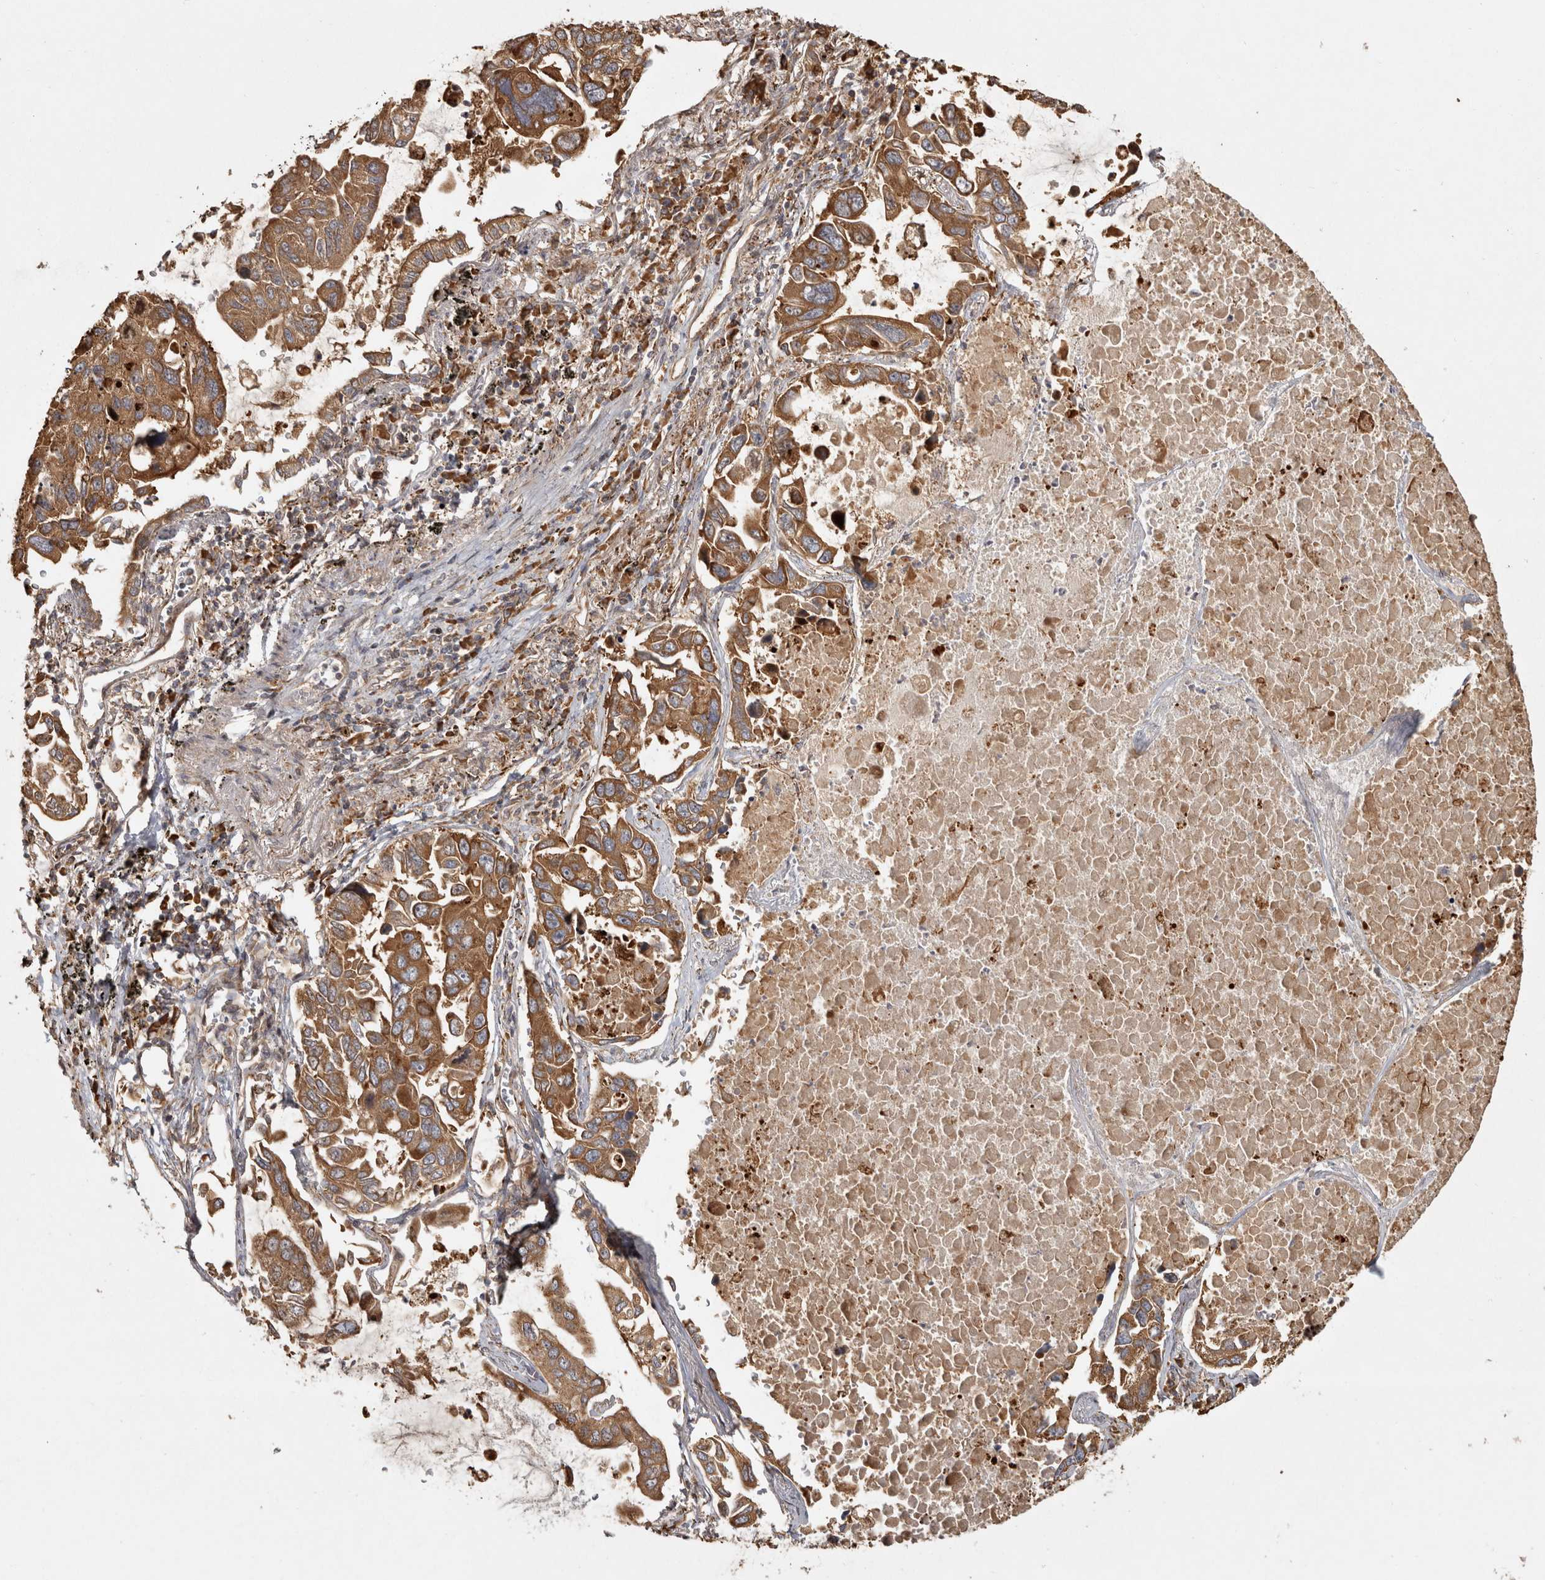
{"staining": {"intensity": "moderate", "quantity": ">75%", "location": "cytoplasmic/membranous"}, "tissue": "lung cancer", "cell_type": "Tumor cells", "image_type": "cancer", "snomed": [{"axis": "morphology", "description": "Adenocarcinoma, NOS"}, {"axis": "topography", "description": "Lung"}], "caption": "IHC of human lung cancer (adenocarcinoma) shows medium levels of moderate cytoplasmic/membranous positivity in about >75% of tumor cells. Nuclei are stained in blue.", "gene": "CAMSAP2", "patient": {"sex": "male", "age": 64}}